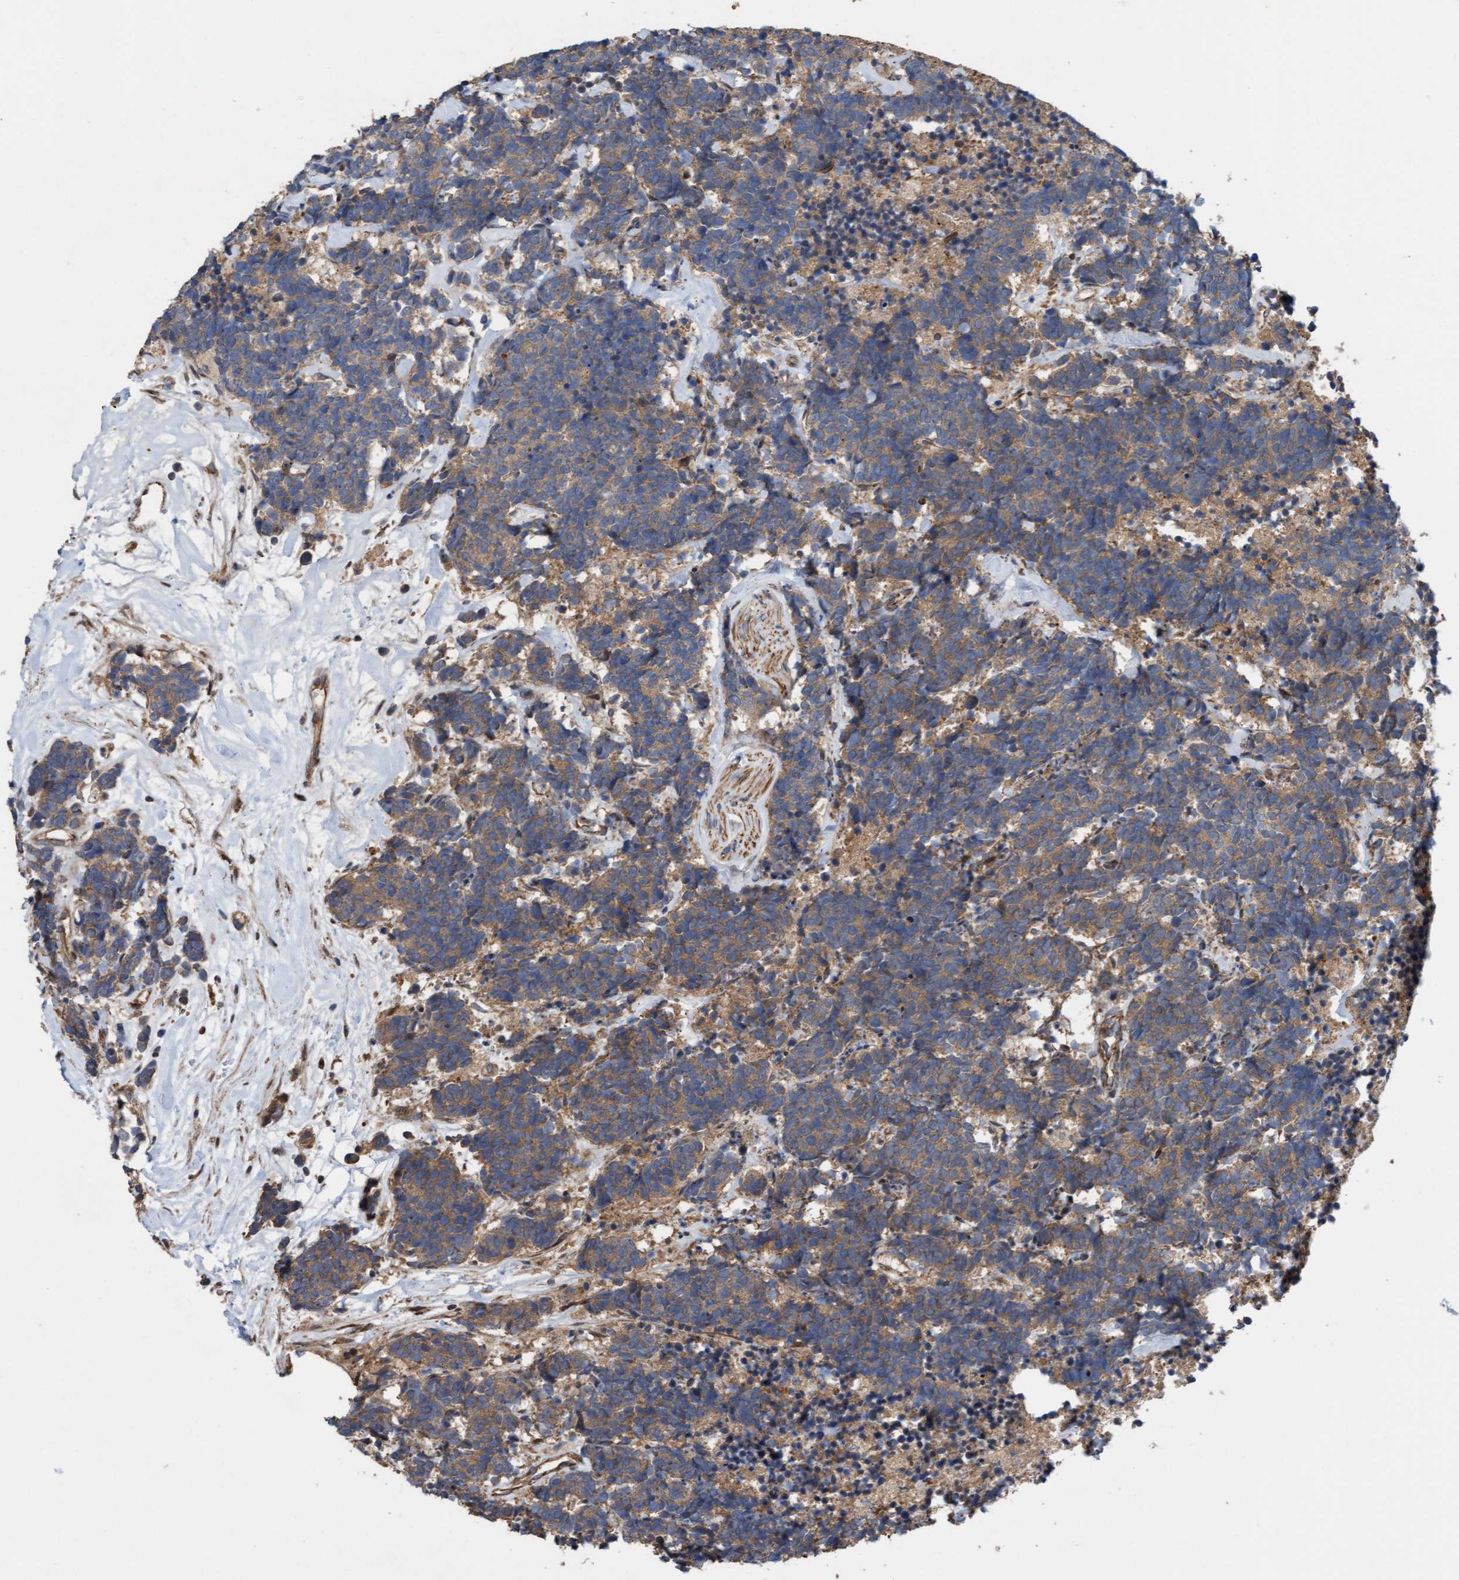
{"staining": {"intensity": "moderate", "quantity": ">75%", "location": "cytoplasmic/membranous"}, "tissue": "carcinoid", "cell_type": "Tumor cells", "image_type": "cancer", "snomed": [{"axis": "morphology", "description": "Carcinoma, NOS"}, {"axis": "morphology", "description": "Carcinoid, malignant, NOS"}, {"axis": "topography", "description": "Urinary bladder"}], "caption": "There is medium levels of moderate cytoplasmic/membranous expression in tumor cells of carcinoid, as demonstrated by immunohistochemical staining (brown color).", "gene": "ELP5", "patient": {"sex": "male", "age": 57}}